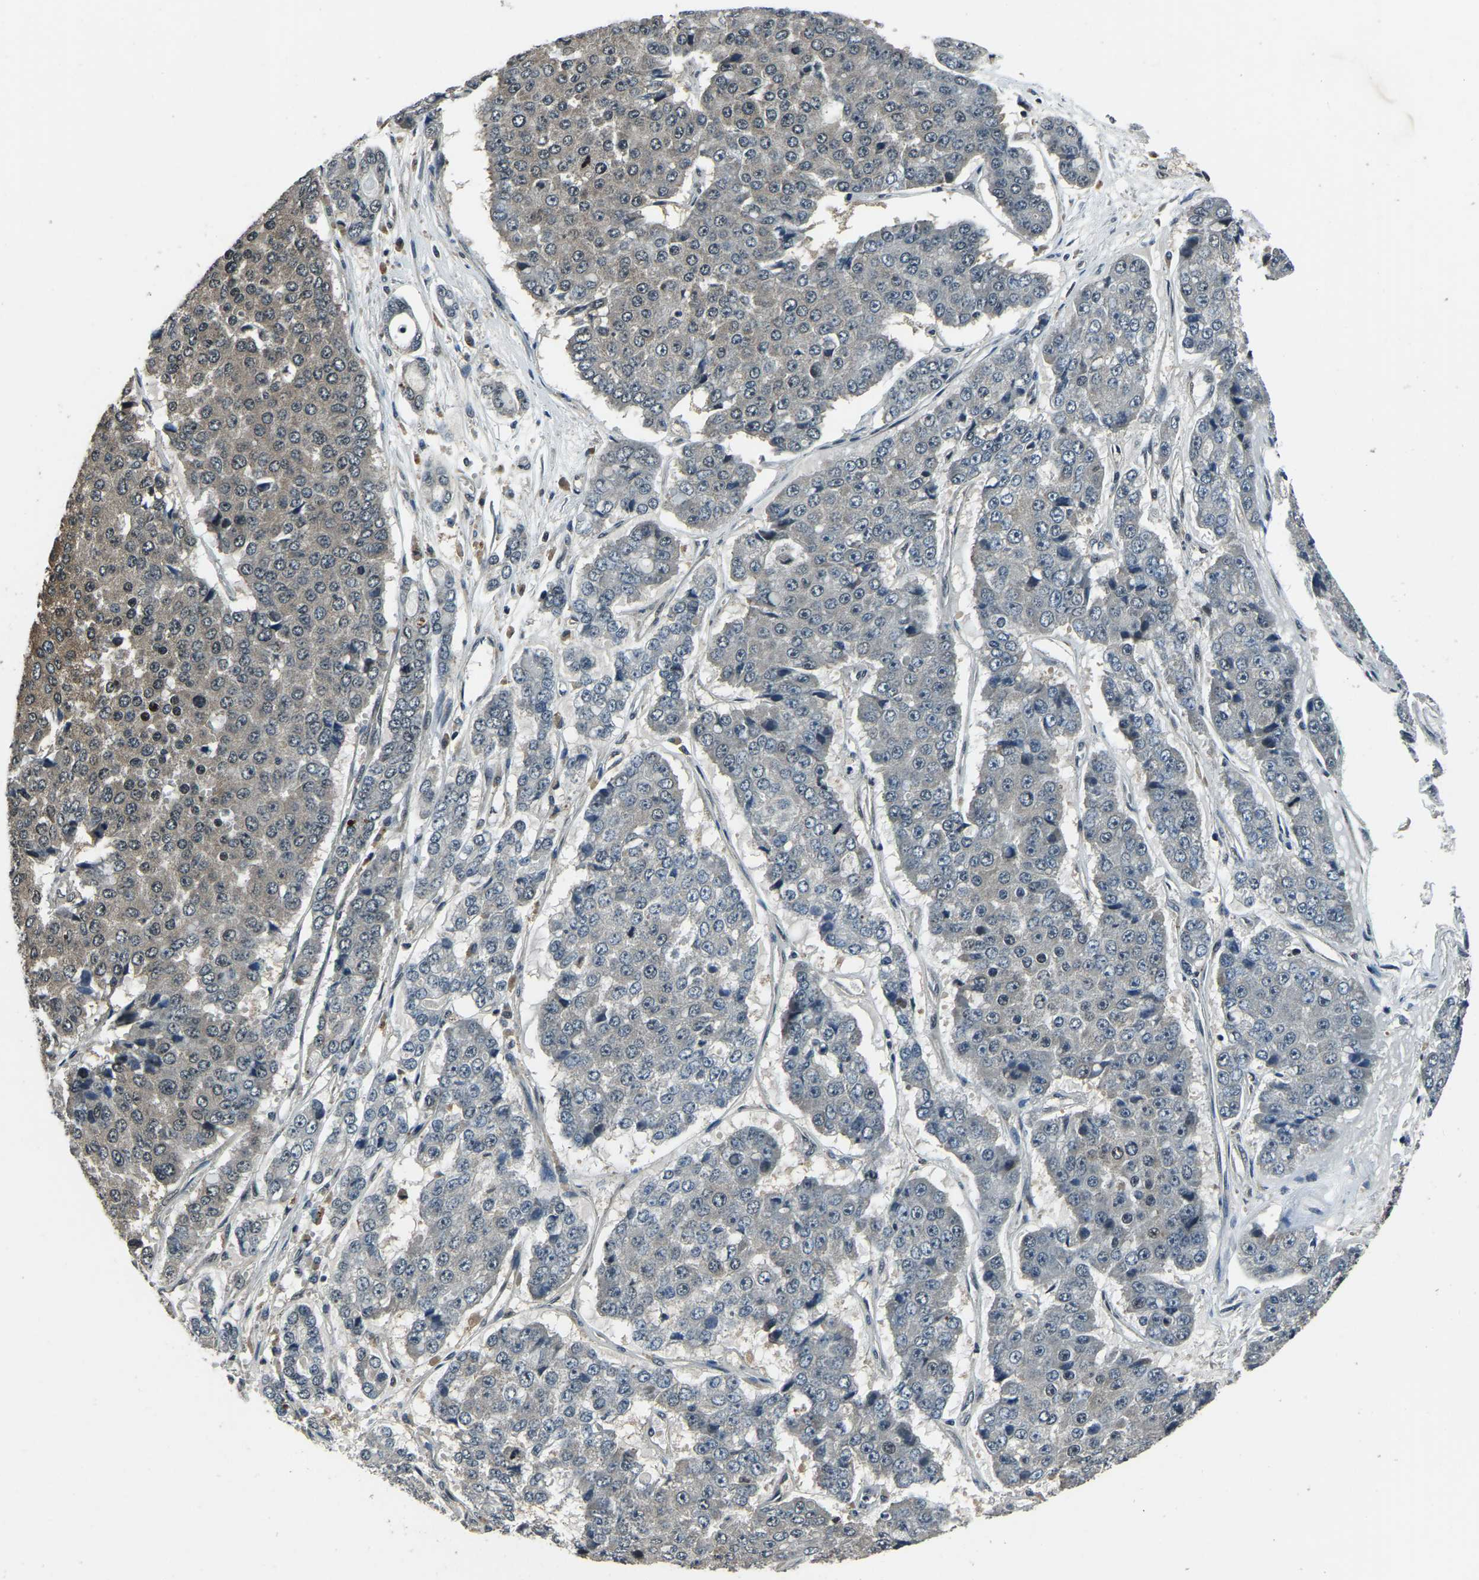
{"staining": {"intensity": "weak", "quantity": "25%-75%", "location": "cytoplasmic/membranous"}, "tissue": "pancreatic cancer", "cell_type": "Tumor cells", "image_type": "cancer", "snomed": [{"axis": "morphology", "description": "Adenocarcinoma, NOS"}, {"axis": "topography", "description": "Pancreas"}], "caption": "Immunohistochemical staining of pancreatic cancer (adenocarcinoma) exhibits low levels of weak cytoplasmic/membranous protein staining in approximately 25%-75% of tumor cells. (IHC, brightfield microscopy, high magnification).", "gene": "ANKIB1", "patient": {"sex": "male", "age": 50}}